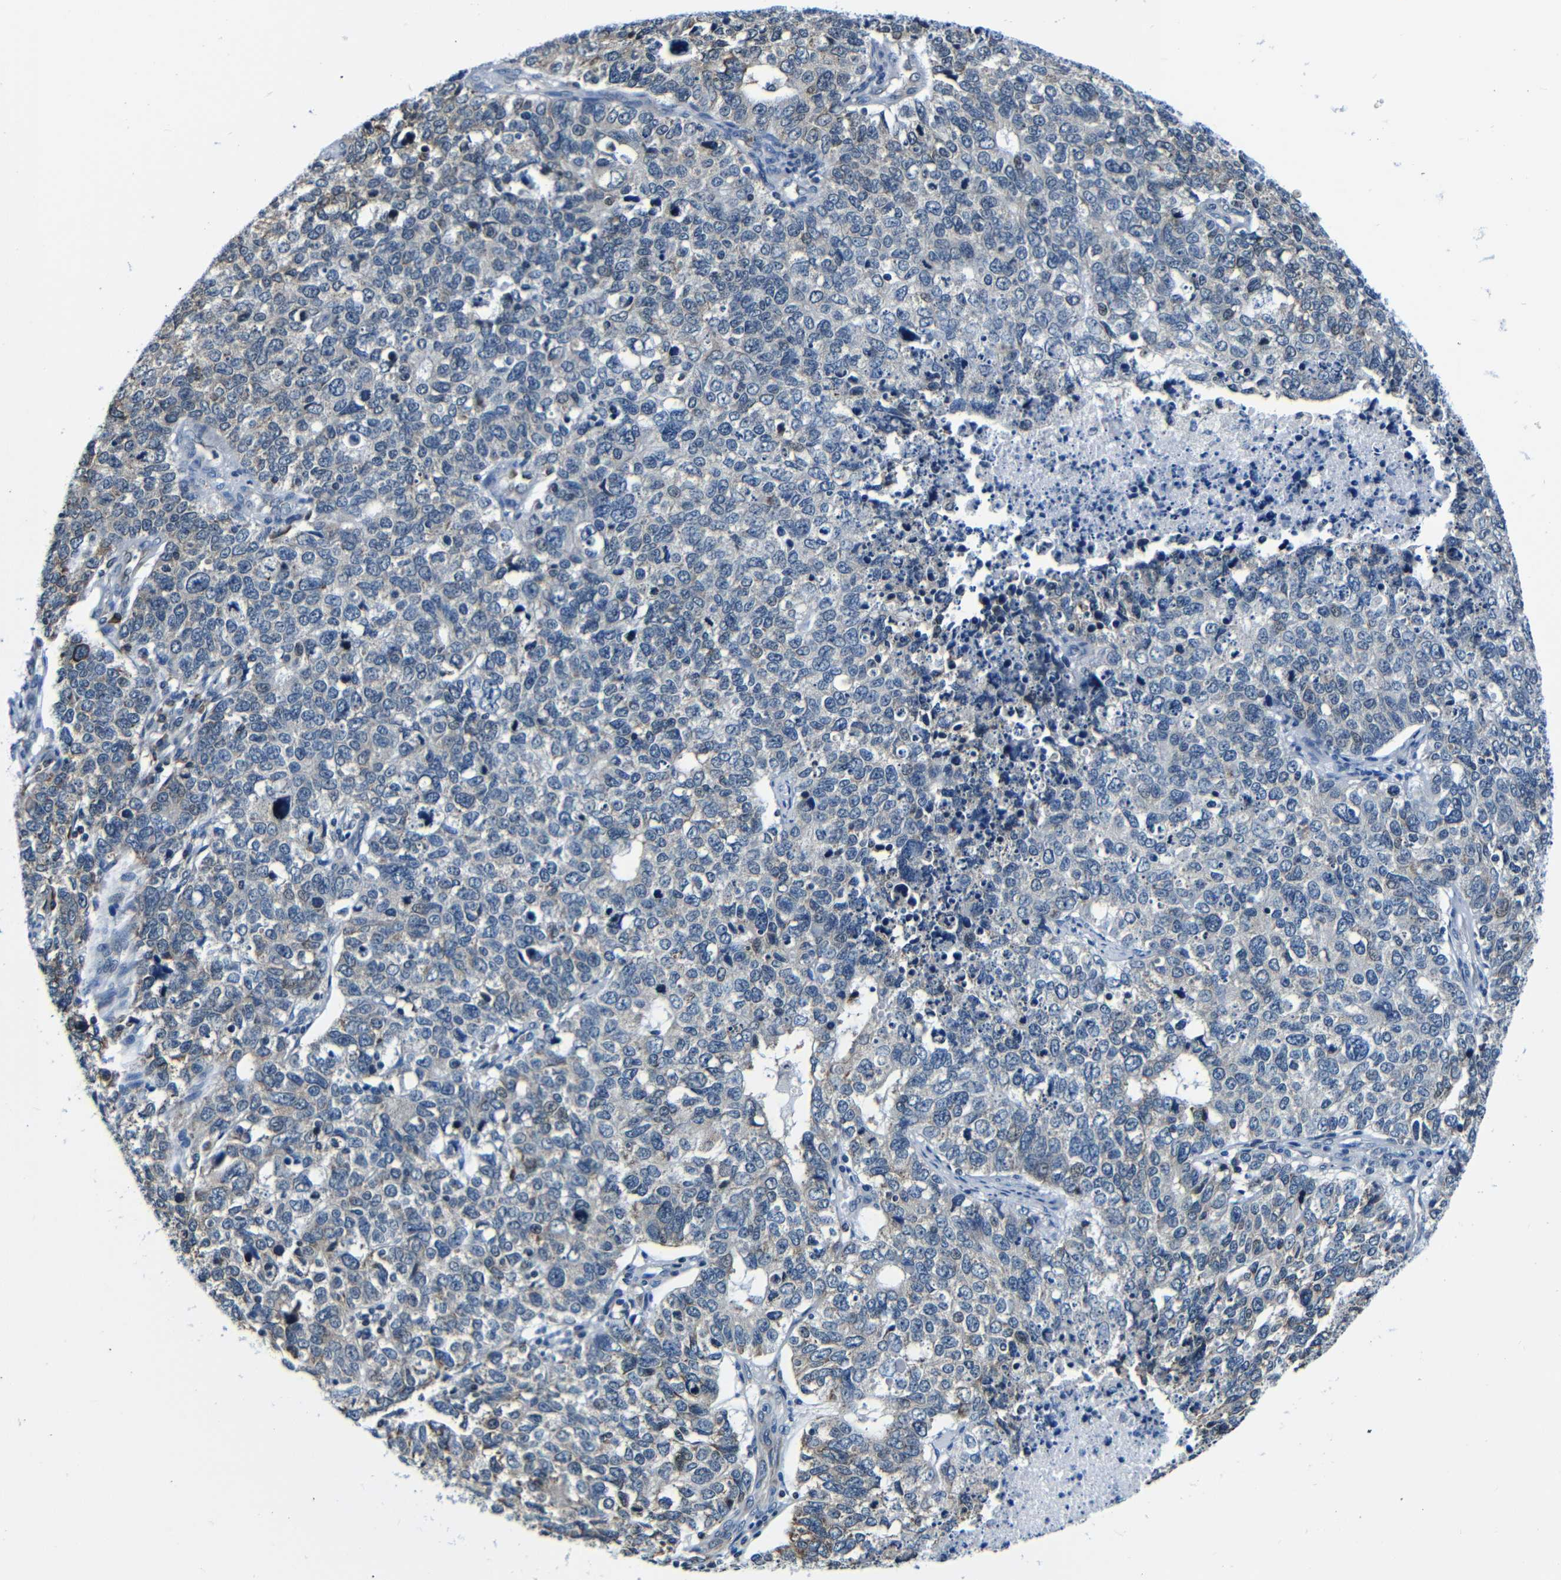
{"staining": {"intensity": "weak", "quantity": "<25%", "location": "cytoplasmic/membranous"}, "tissue": "cervical cancer", "cell_type": "Tumor cells", "image_type": "cancer", "snomed": [{"axis": "morphology", "description": "Squamous cell carcinoma, NOS"}, {"axis": "topography", "description": "Cervix"}], "caption": "An IHC image of cervical squamous cell carcinoma is shown. There is no staining in tumor cells of cervical squamous cell carcinoma.", "gene": "NCBP3", "patient": {"sex": "female", "age": 63}}